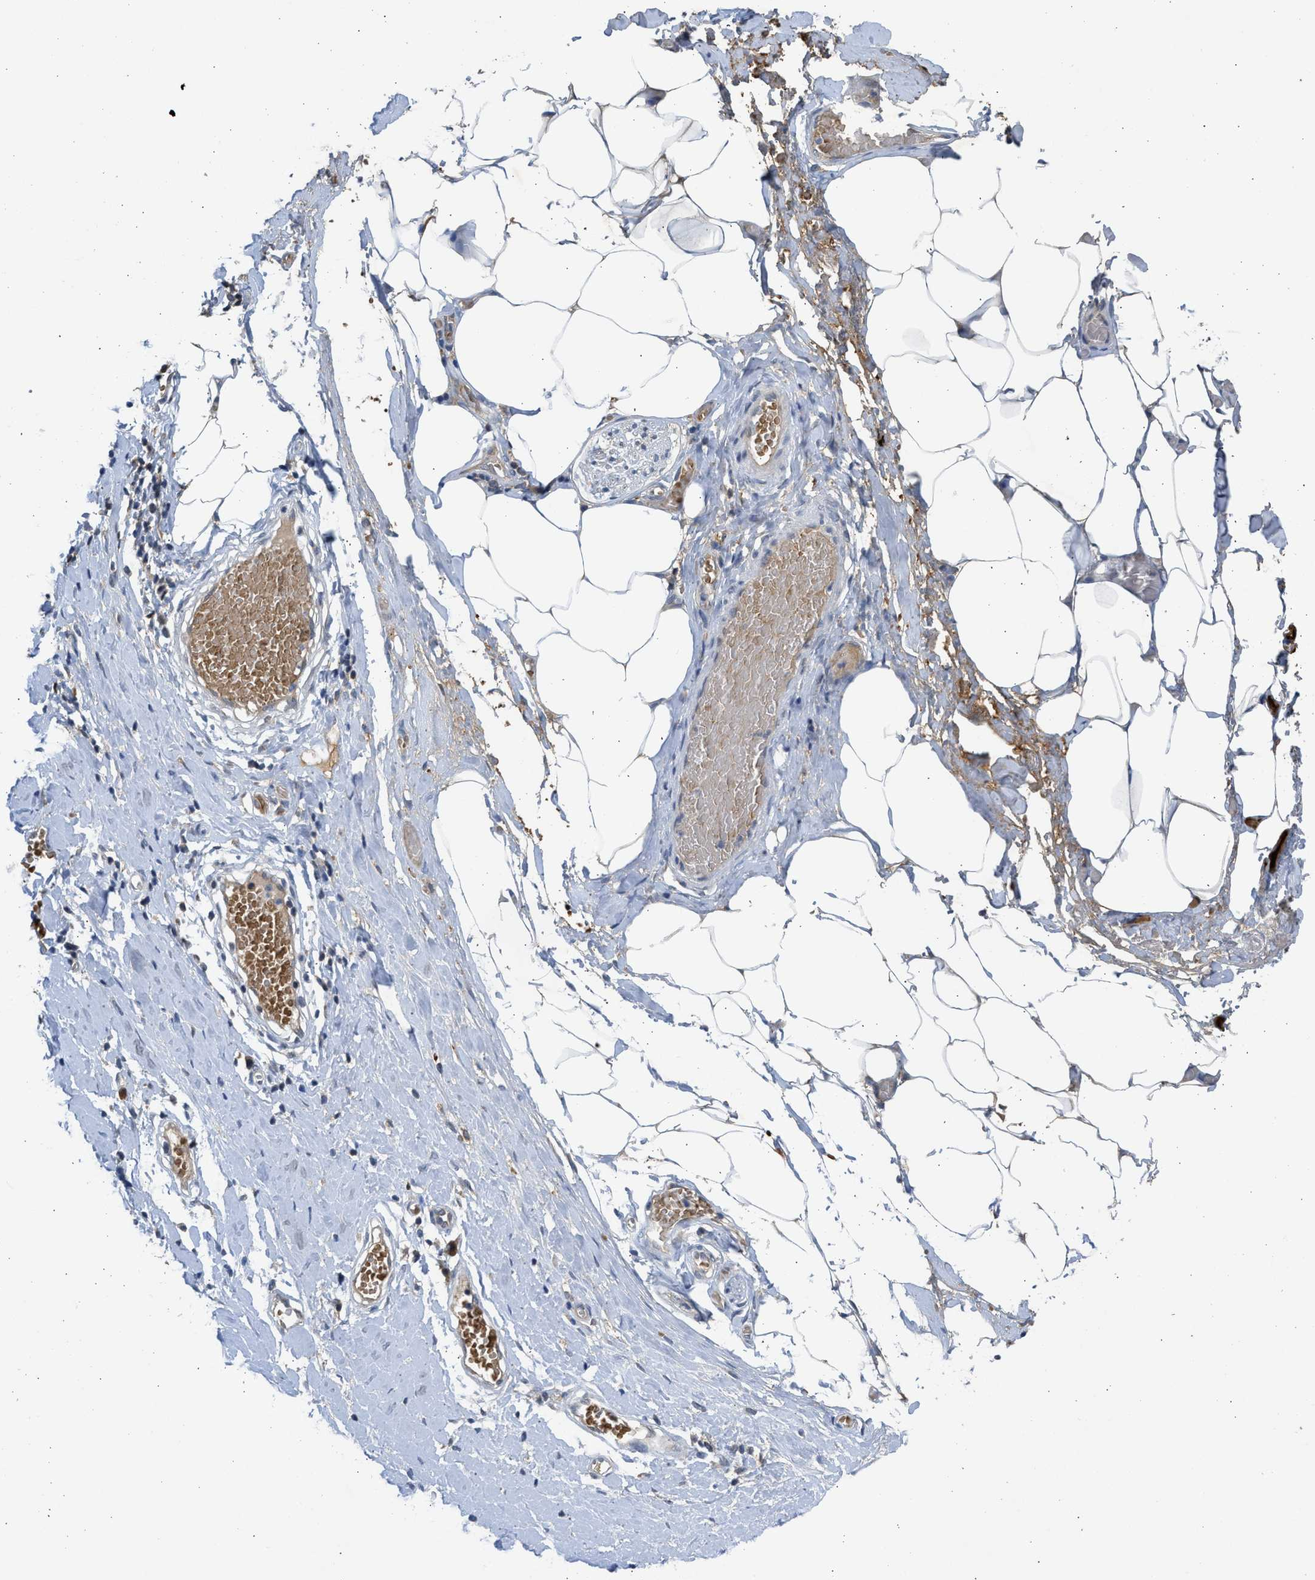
{"staining": {"intensity": "negative", "quantity": "none", "location": "none"}, "tissue": "adipose tissue", "cell_type": "Adipocytes", "image_type": "normal", "snomed": [{"axis": "morphology", "description": "Normal tissue, NOS"}, {"axis": "morphology", "description": "Adenocarcinoma, NOS"}, {"axis": "topography", "description": "Colon"}, {"axis": "topography", "description": "Peripheral nerve tissue"}], "caption": "A histopathology image of human adipose tissue is negative for staining in adipocytes.", "gene": "MAPK7", "patient": {"sex": "male", "age": 14}}